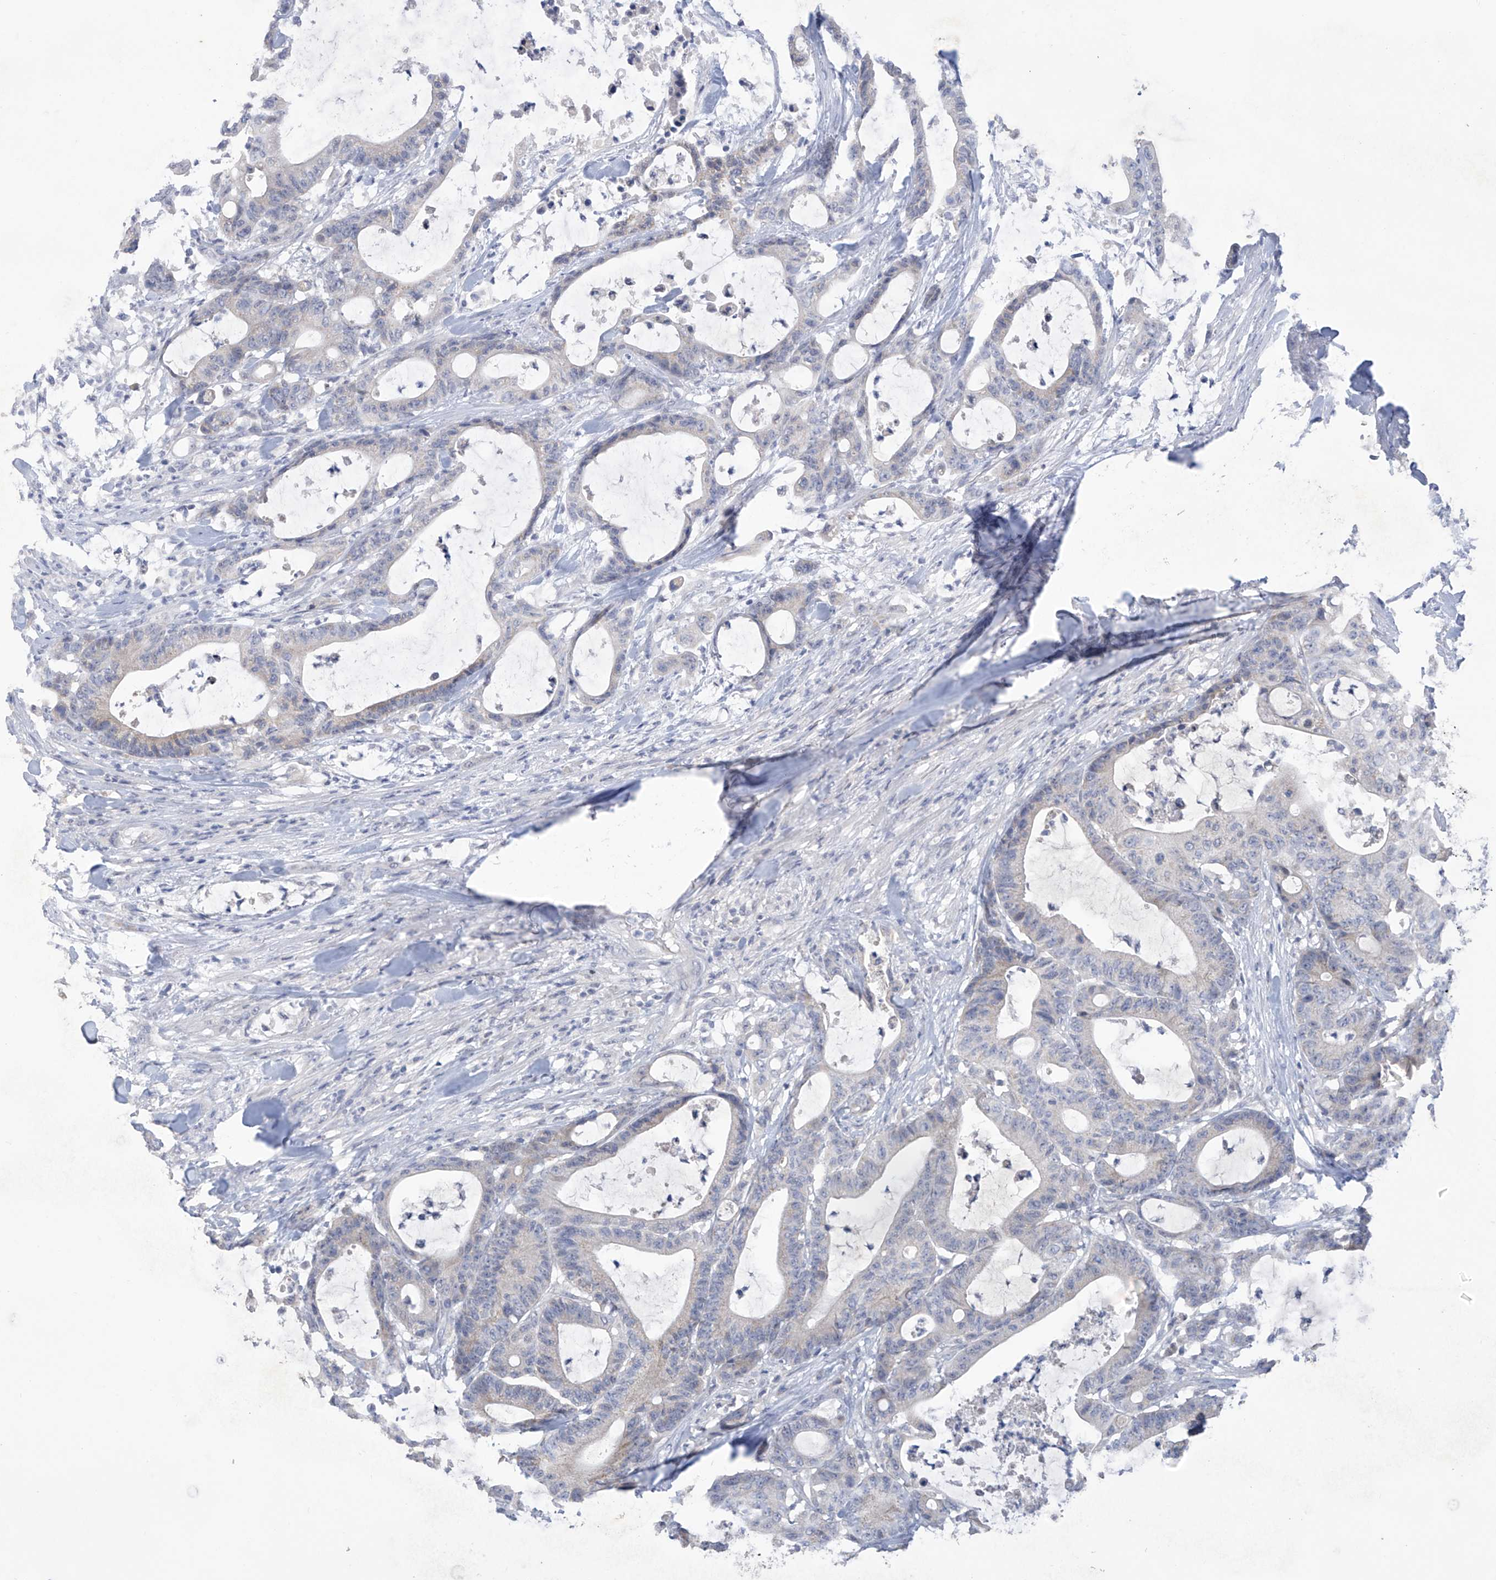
{"staining": {"intensity": "negative", "quantity": "none", "location": "none"}, "tissue": "colorectal cancer", "cell_type": "Tumor cells", "image_type": "cancer", "snomed": [{"axis": "morphology", "description": "Adenocarcinoma, NOS"}, {"axis": "topography", "description": "Colon"}], "caption": "This is a micrograph of IHC staining of adenocarcinoma (colorectal), which shows no expression in tumor cells.", "gene": "IBA57", "patient": {"sex": "female", "age": 84}}